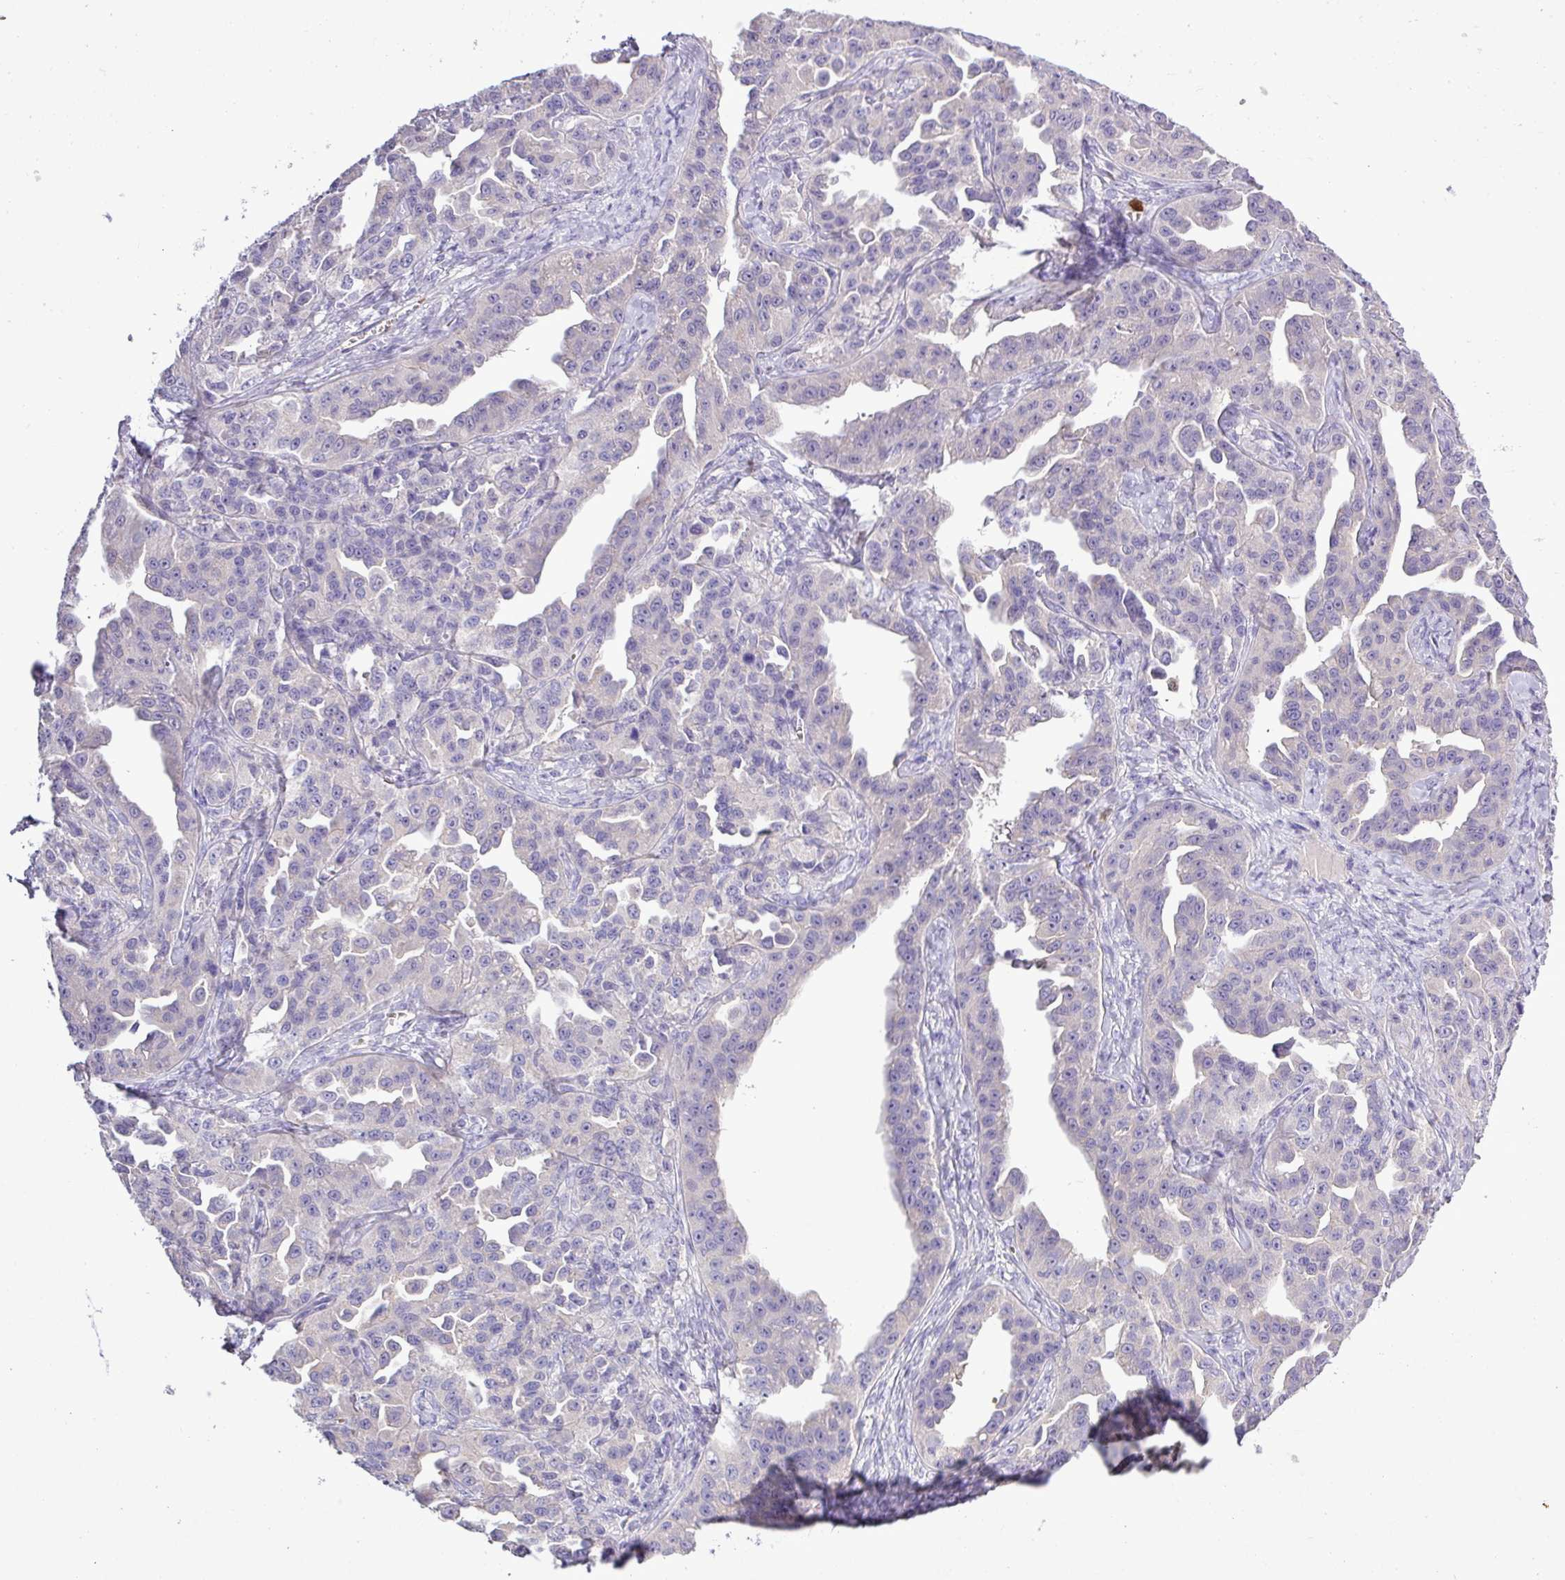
{"staining": {"intensity": "negative", "quantity": "none", "location": "none"}, "tissue": "ovarian cancer", "cell_type": "Tumor cells", "image_type": "cancer", "snomed": [{"axis": "morphology", "description": "Cystadenocarcinoma, serous, NOS"}, {"axis": "topography", "description": "Ovary"}], "caption": "This is an IHC histopathology image of serous cystadenocarcinoma (ovarian). There is no positivity in tumor cells.", "gene": "MGAT4B", "patient": {"sex": "female", "age": 75}}